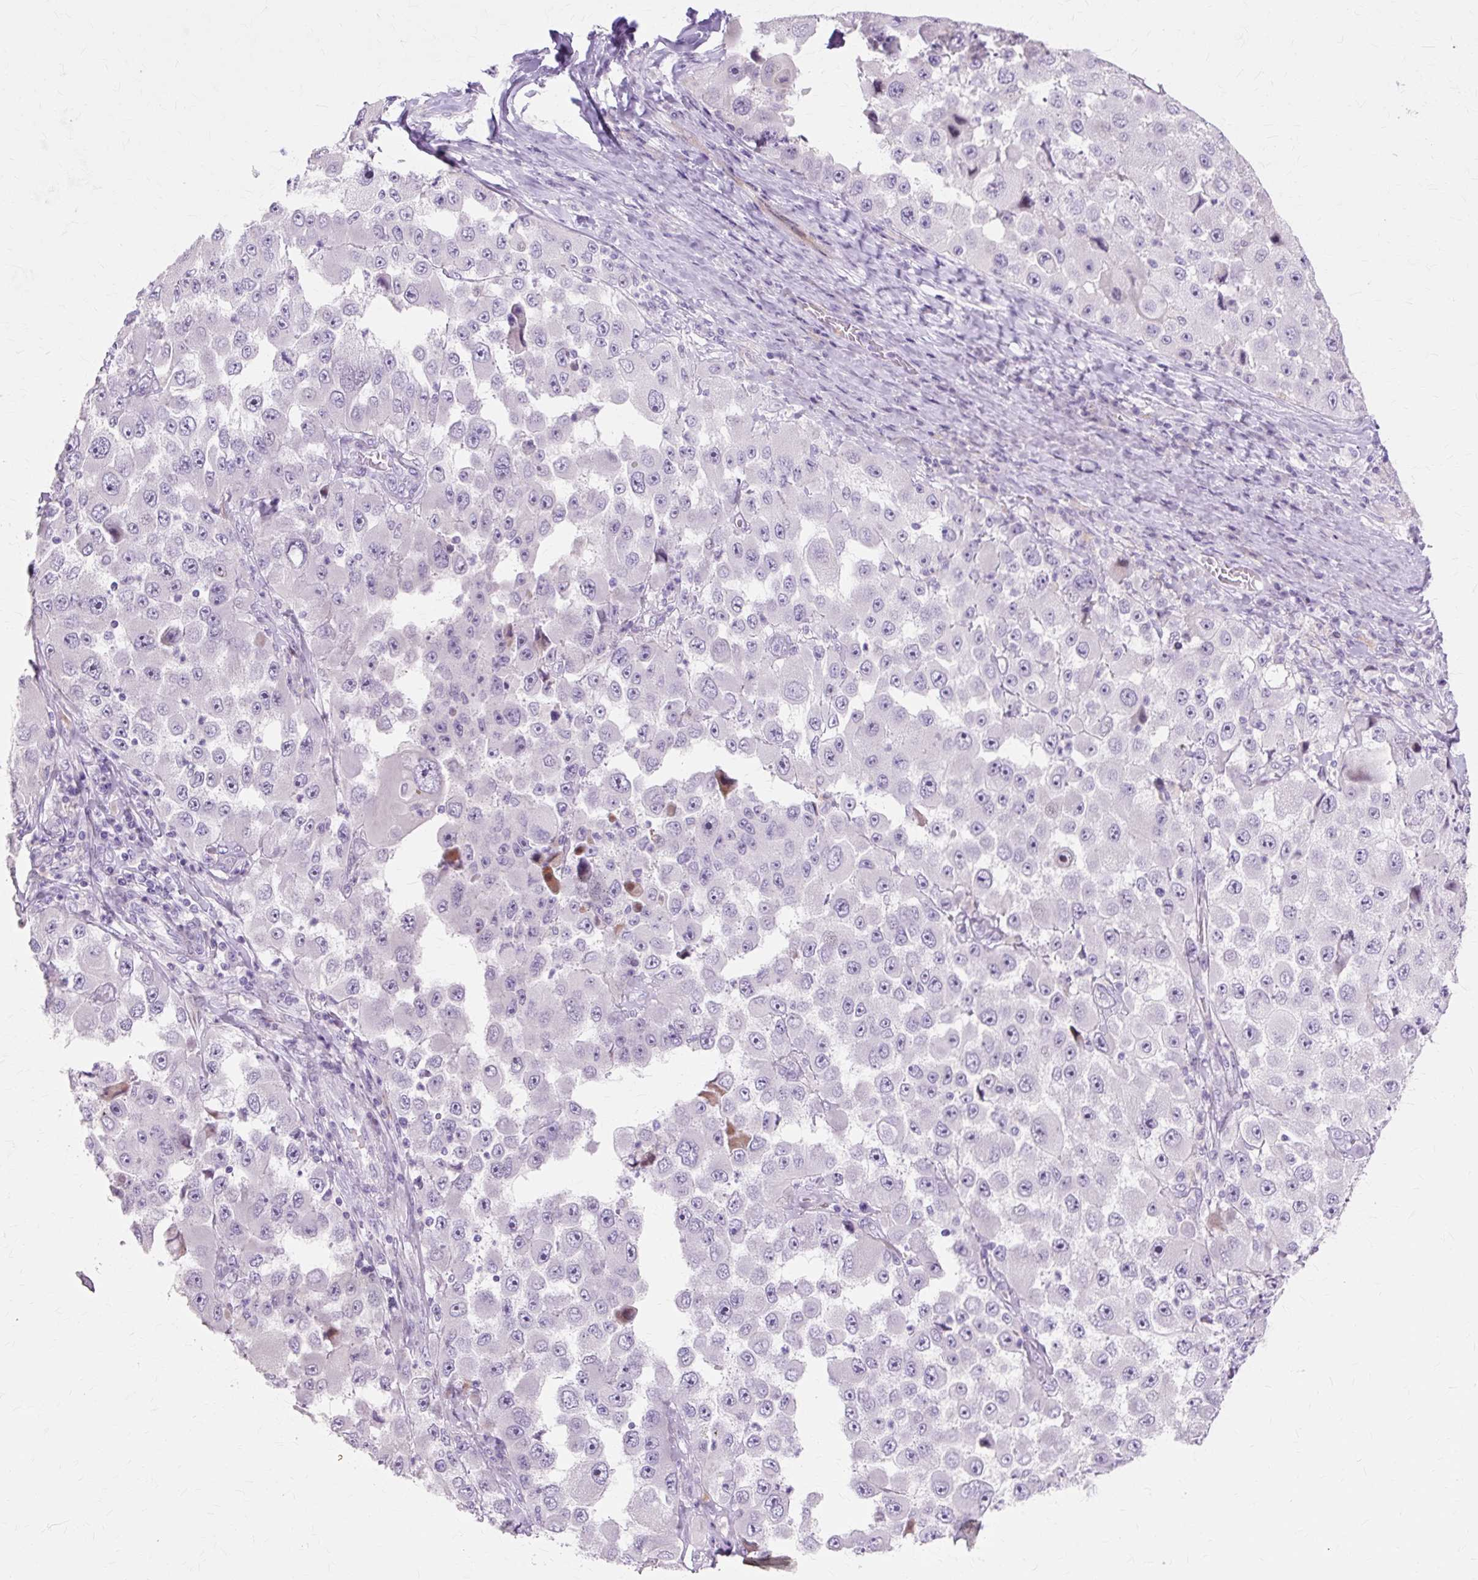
{"staining": {"intensity": "negative", "quantity": "none", "location": "none"}, "tissue": "melanoma", "cell_type": "Tumor cells", "image_type": "cancer", "snomed": [{"axis": "morphology", "description": "Malignant melanoma, Metastatic site"}, {"axis": "topography", "description": "Lymph node"}], "caption": "IHC of melanoma demonstrates no staining in tumor cells. The staining was performed using DAB to visualize the protein expression in brown, while the nuclei were stained in blue with hematoxylin (Magnification: 20x).", "gene": "IRX2", "patient": {"sex": "male", "age": 62}}